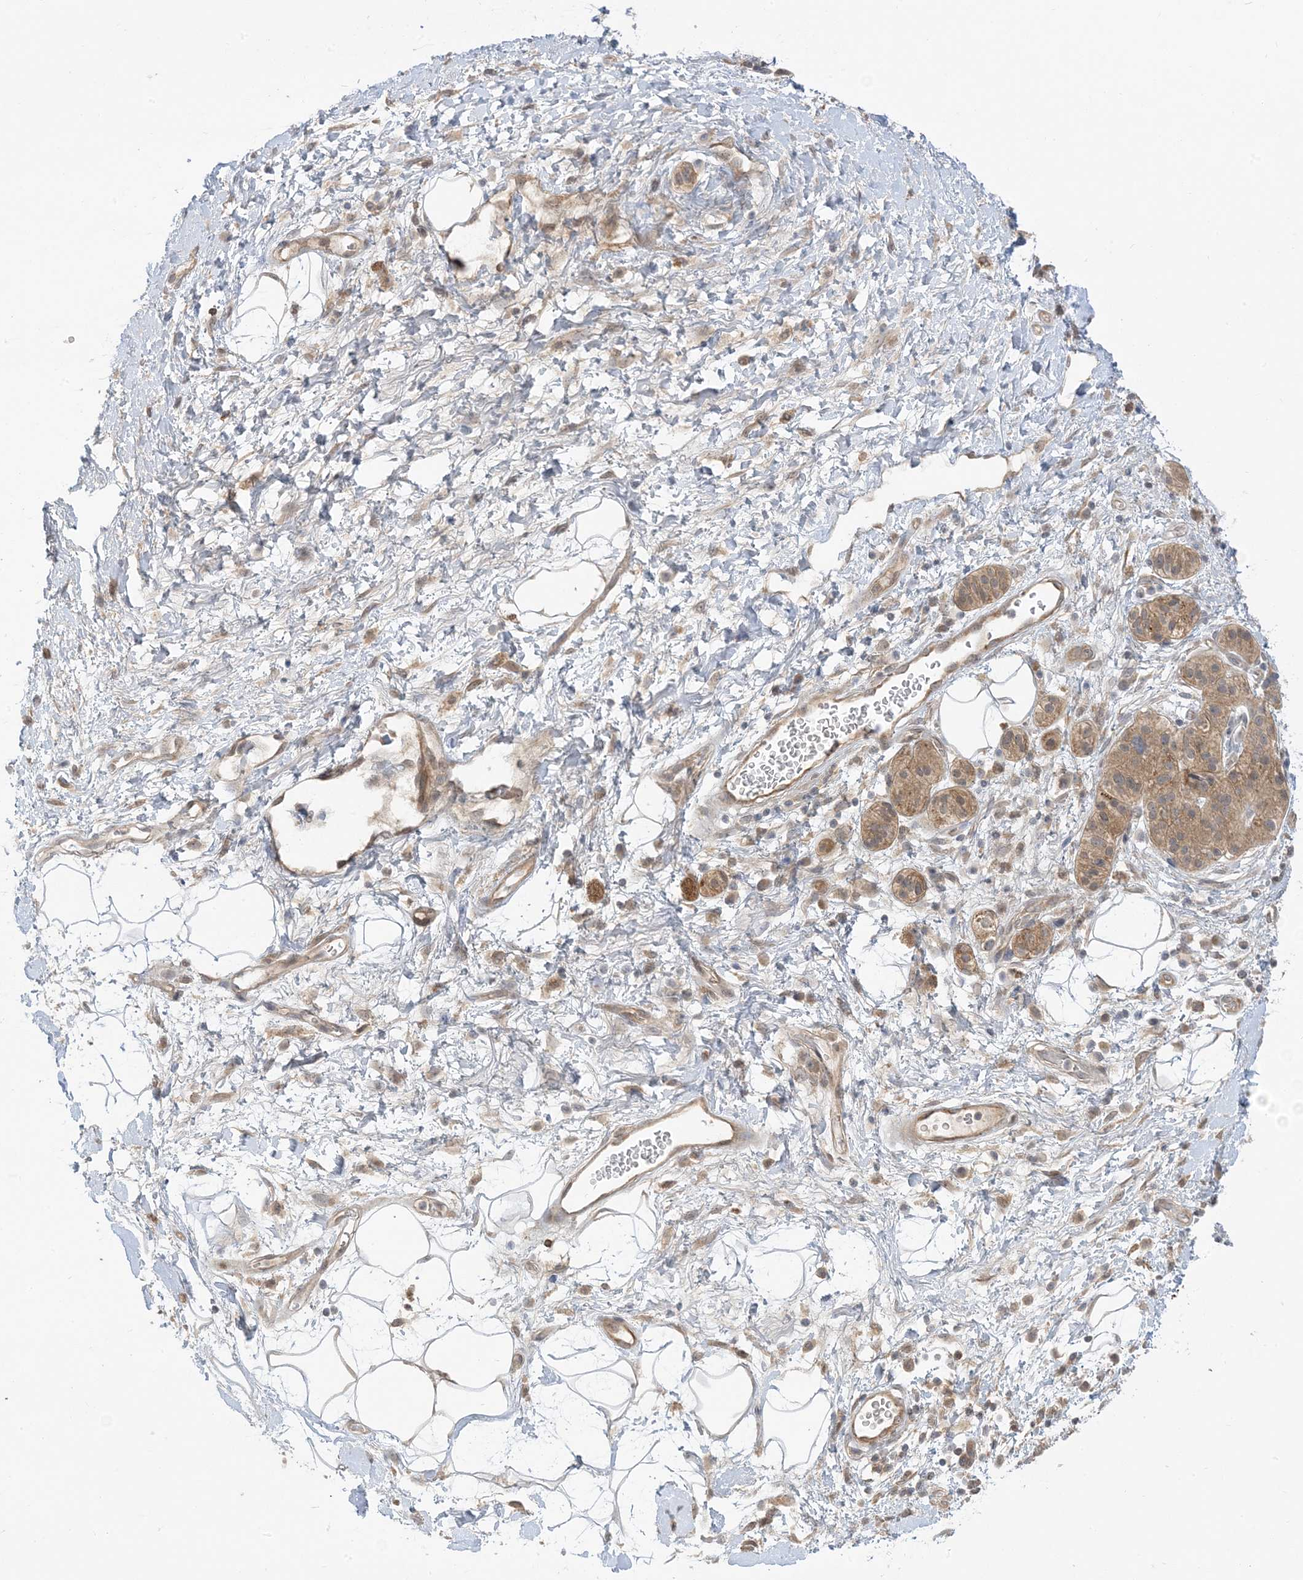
{"staining": {"intensity": "negative", "quantity": "none", "location": "none"}, "tissue": "adipose tissue", "cell_type": "Adipocytes", "image_type": "normal", "snomed": [{"axis": "morphology", "description": "Normal tissue, NOS"}, {"axis": "morphology", "description": "Adenocarcinoma, NOS"}, {"axis": "topography", "description": "Duodenum"}, {"axis": "topography", "description": "Peripheral nerve tissue"}], "caption": "IHC micrograph of unremarkable adipose tissue stained for a protein (brown), which demonstrates no positivity in adipocytes.", "gene": "WDR26", "patient": {"sex": "female", "age": 60}}